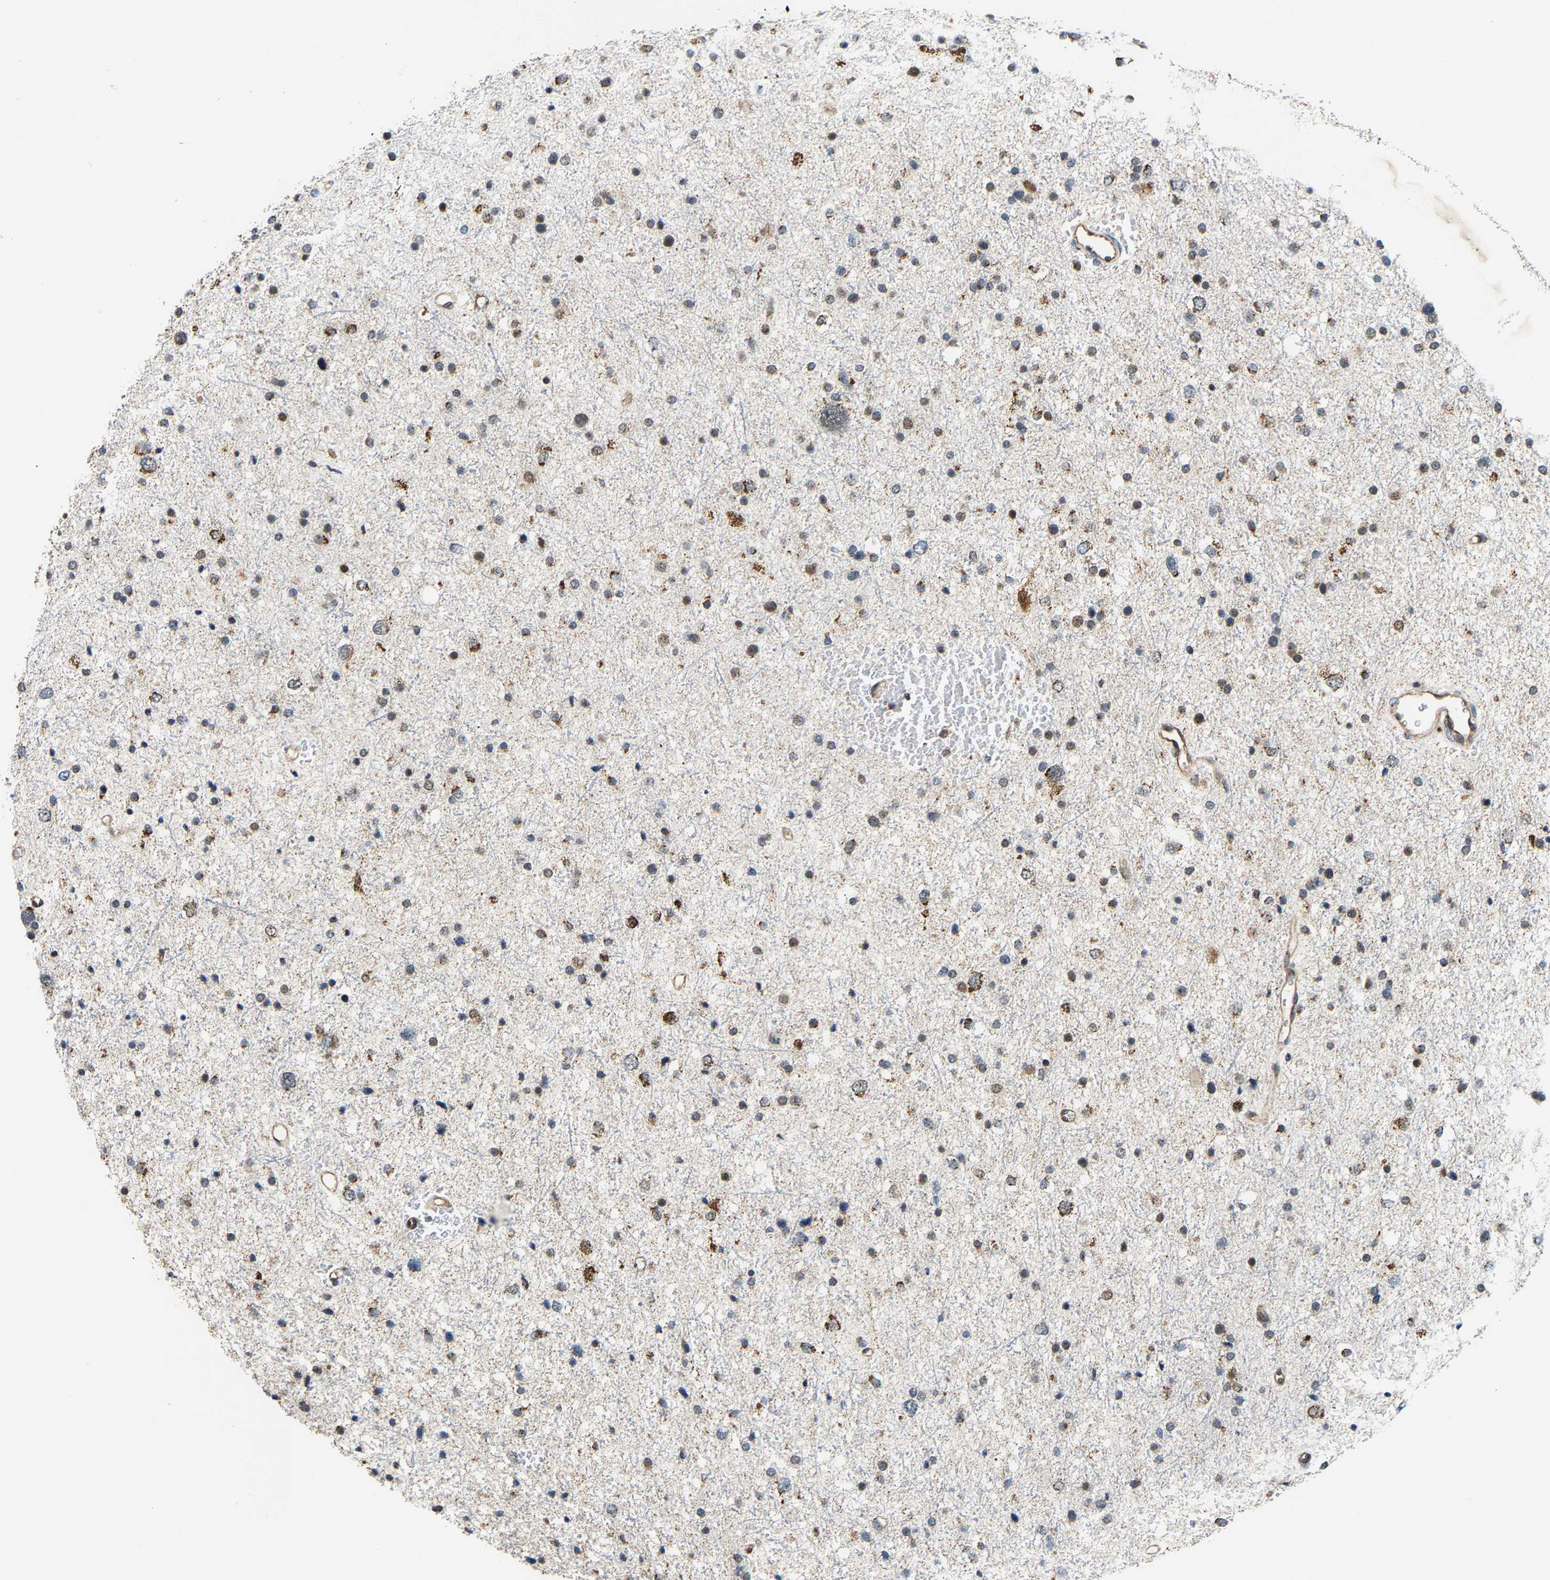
{"staining": {"intensity": "moderate", "quantity": "25%-75%", "location": "cytoplasmic/membranous,nuclear"}, "tissue": "glioma", "cell_type": "Tumor cells", "image_type": "cancer", "snomed": [{"axis": "morphology", "description": "Glioma, malignant, Low grade"}, {"axis": "topography", "description": "Brain"}], "caption": "Protein expression by immunohistochemistry displays moderate cytoplasmic/membranous and nuclear positivity in approximately 25%-75% of tumor cells in malignant glioma (low-grade). (Brightfield microscopy of DAB IHC at high magnification).", "gene": "GIMAP7", "patient": {"sex": "female", "age": 37}}